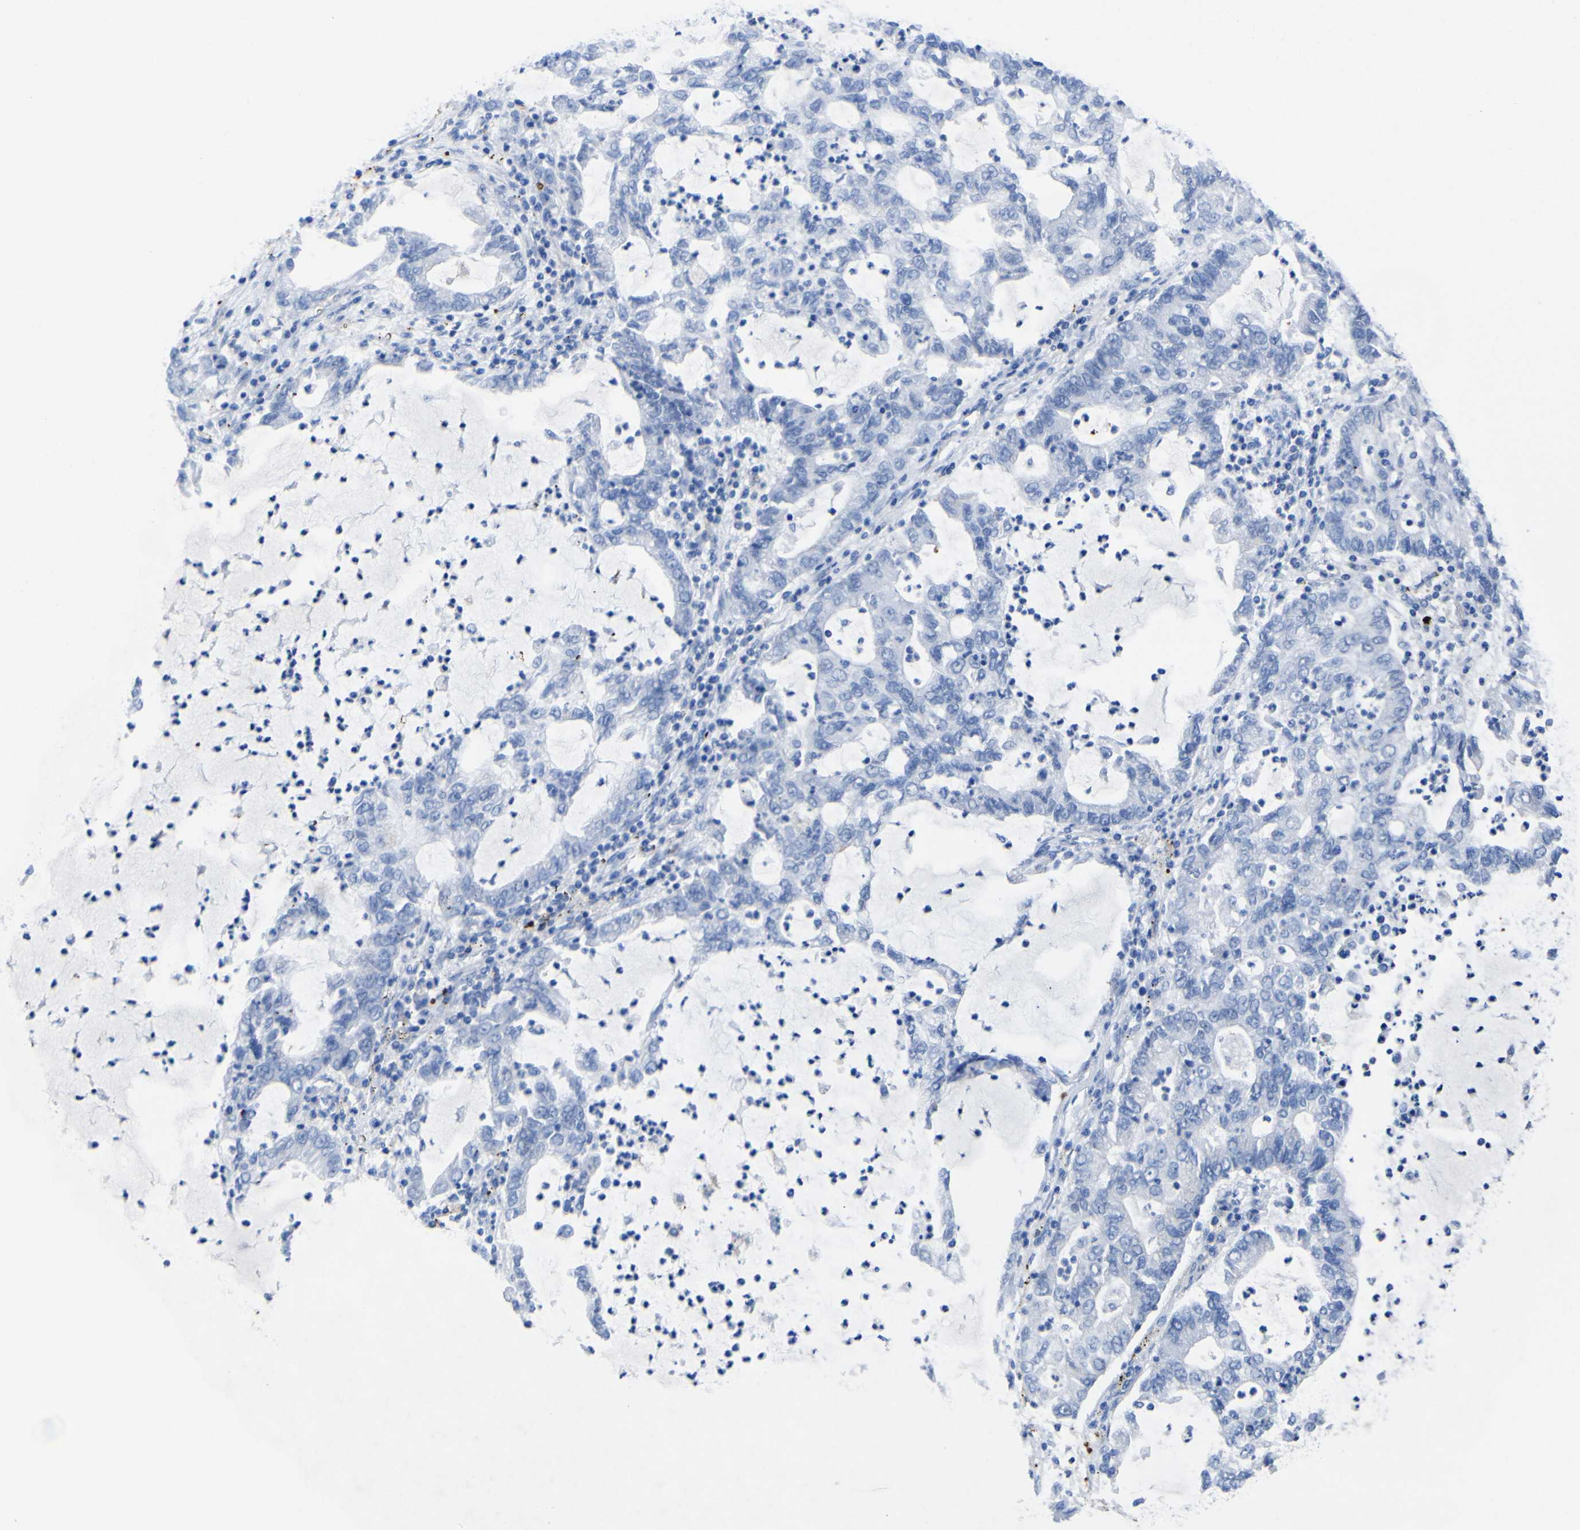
{"staining": {"intensity": "negative", "quantity": "none", "location": "none"}, "tissue": "lung cancer", "cell_type": "Tumor cells", "image_type": "cancer", "snomed": [{"axis": "morphology", "description": "Adenocarcinoma, NOS"}, {"axis": "topography", "description": "Lung"}], "caption": "IHC image of neoplastic tissue: lung cancer (adenocarcinoma) stained with DAB (3,3'-diaminobenzidine) exhibits no significant protein staining in tumor cells.", "gene": "AGO4", "patient": {"sex": "female", "age": 51}}